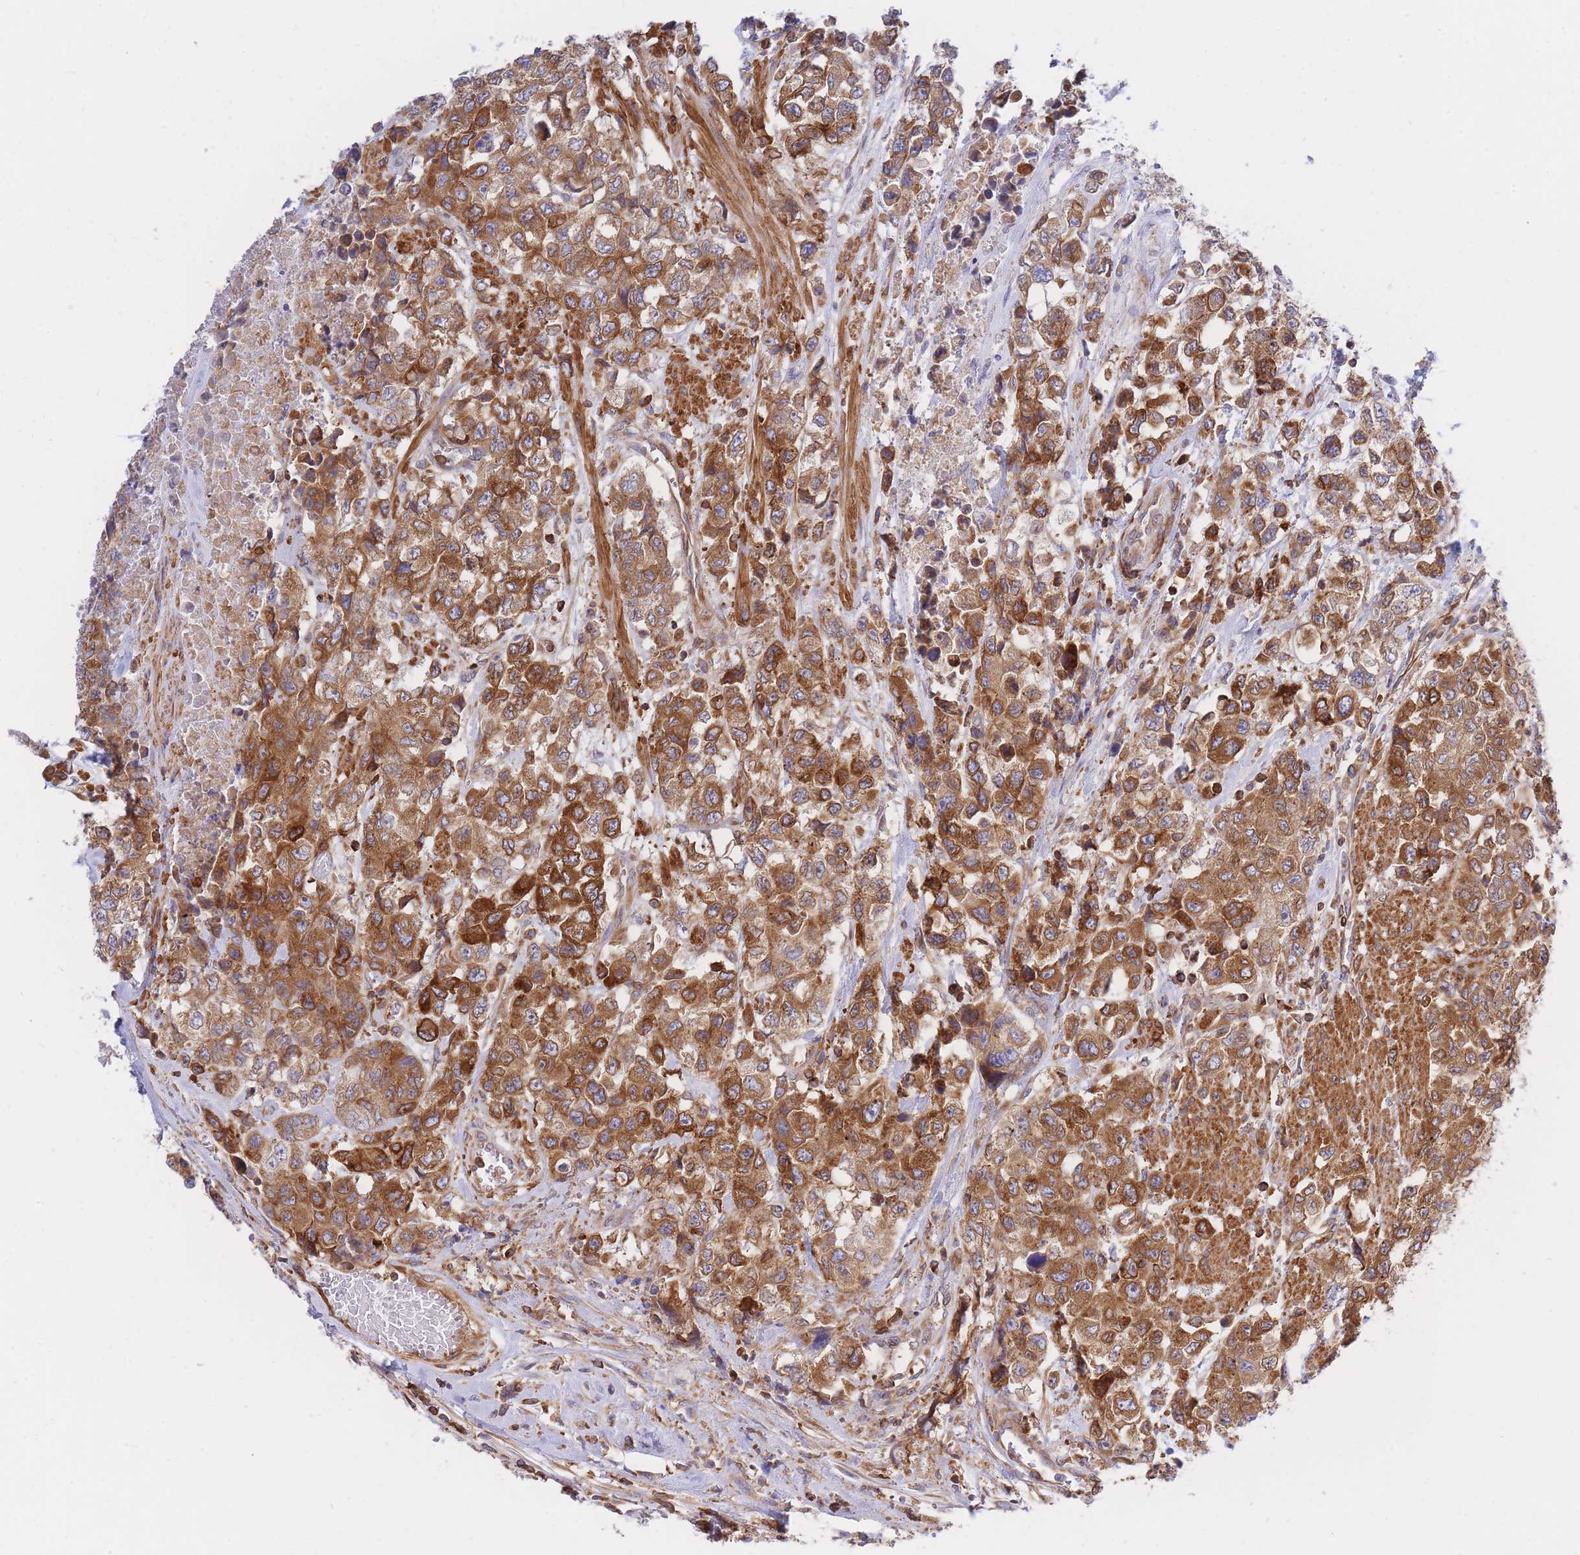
{"staining": {"intensity": "moderate", "quantity": ">75%", "location": "cytoplasmic/membranous"}, "tissue": "urothelial cancer", "cell_type": "Tumor cells", "image_type": "cancer", "snomed": [{"axis": "morphology", "description": "Urothelial carcinoma, High grade"}, {"axis": "topography", "description": "Urinary bladder"}], "caption": "Immunohistochemical staining of human urothelial carcinoma (high-grade) displays medium levels of moderate cytoplasmic/membranous protein staining in about >75% of tumor cells.", "gene": "REM1", "patient": {"sex": "female", "age": 78}}